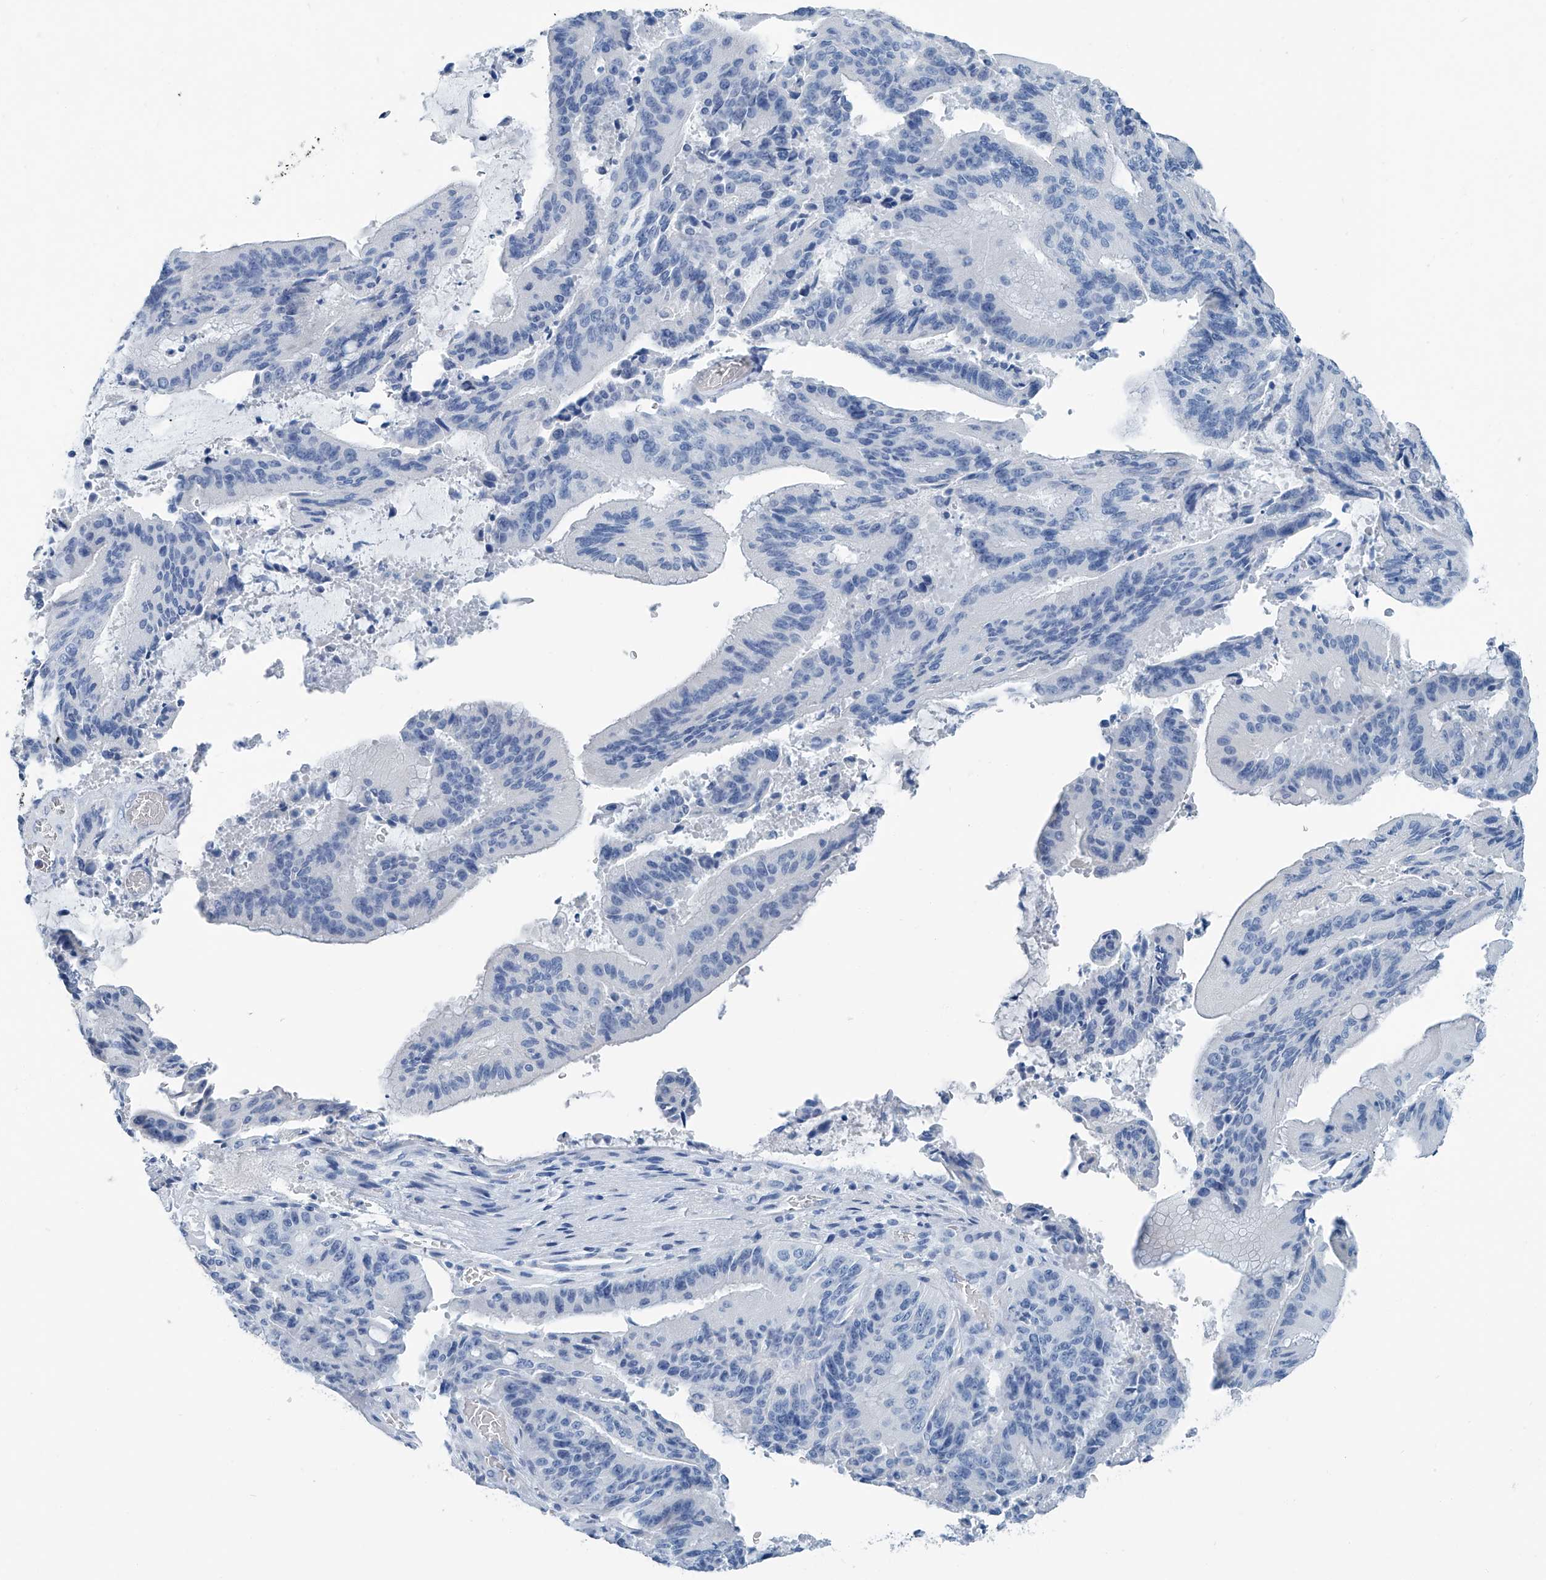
{"staining": {"intensity": "negative", "quantity": "none", "location": "none"}, "tissue": "liver cancer", "cell_type": "Tumor cells", "image_type": "cancer", "snomed": [{"axis": "morphology", "description": "Normal tissue, NOS"}, {"axis": "morphology", "description": "Cholangiocarcinoma"}, {"axis": "topography", "description": "Liver"}, {"axis": "topography", "description": "Peripheral nerve tissue"}], "caption": "Immunohistochemistry (IHC) image of liver cholangiocarcinoma stained for a protein (brown), which exhibits no positivity in tumor cells.", "gene": "CYP2A7", "patient": {"sex": "female", "age": 73}}